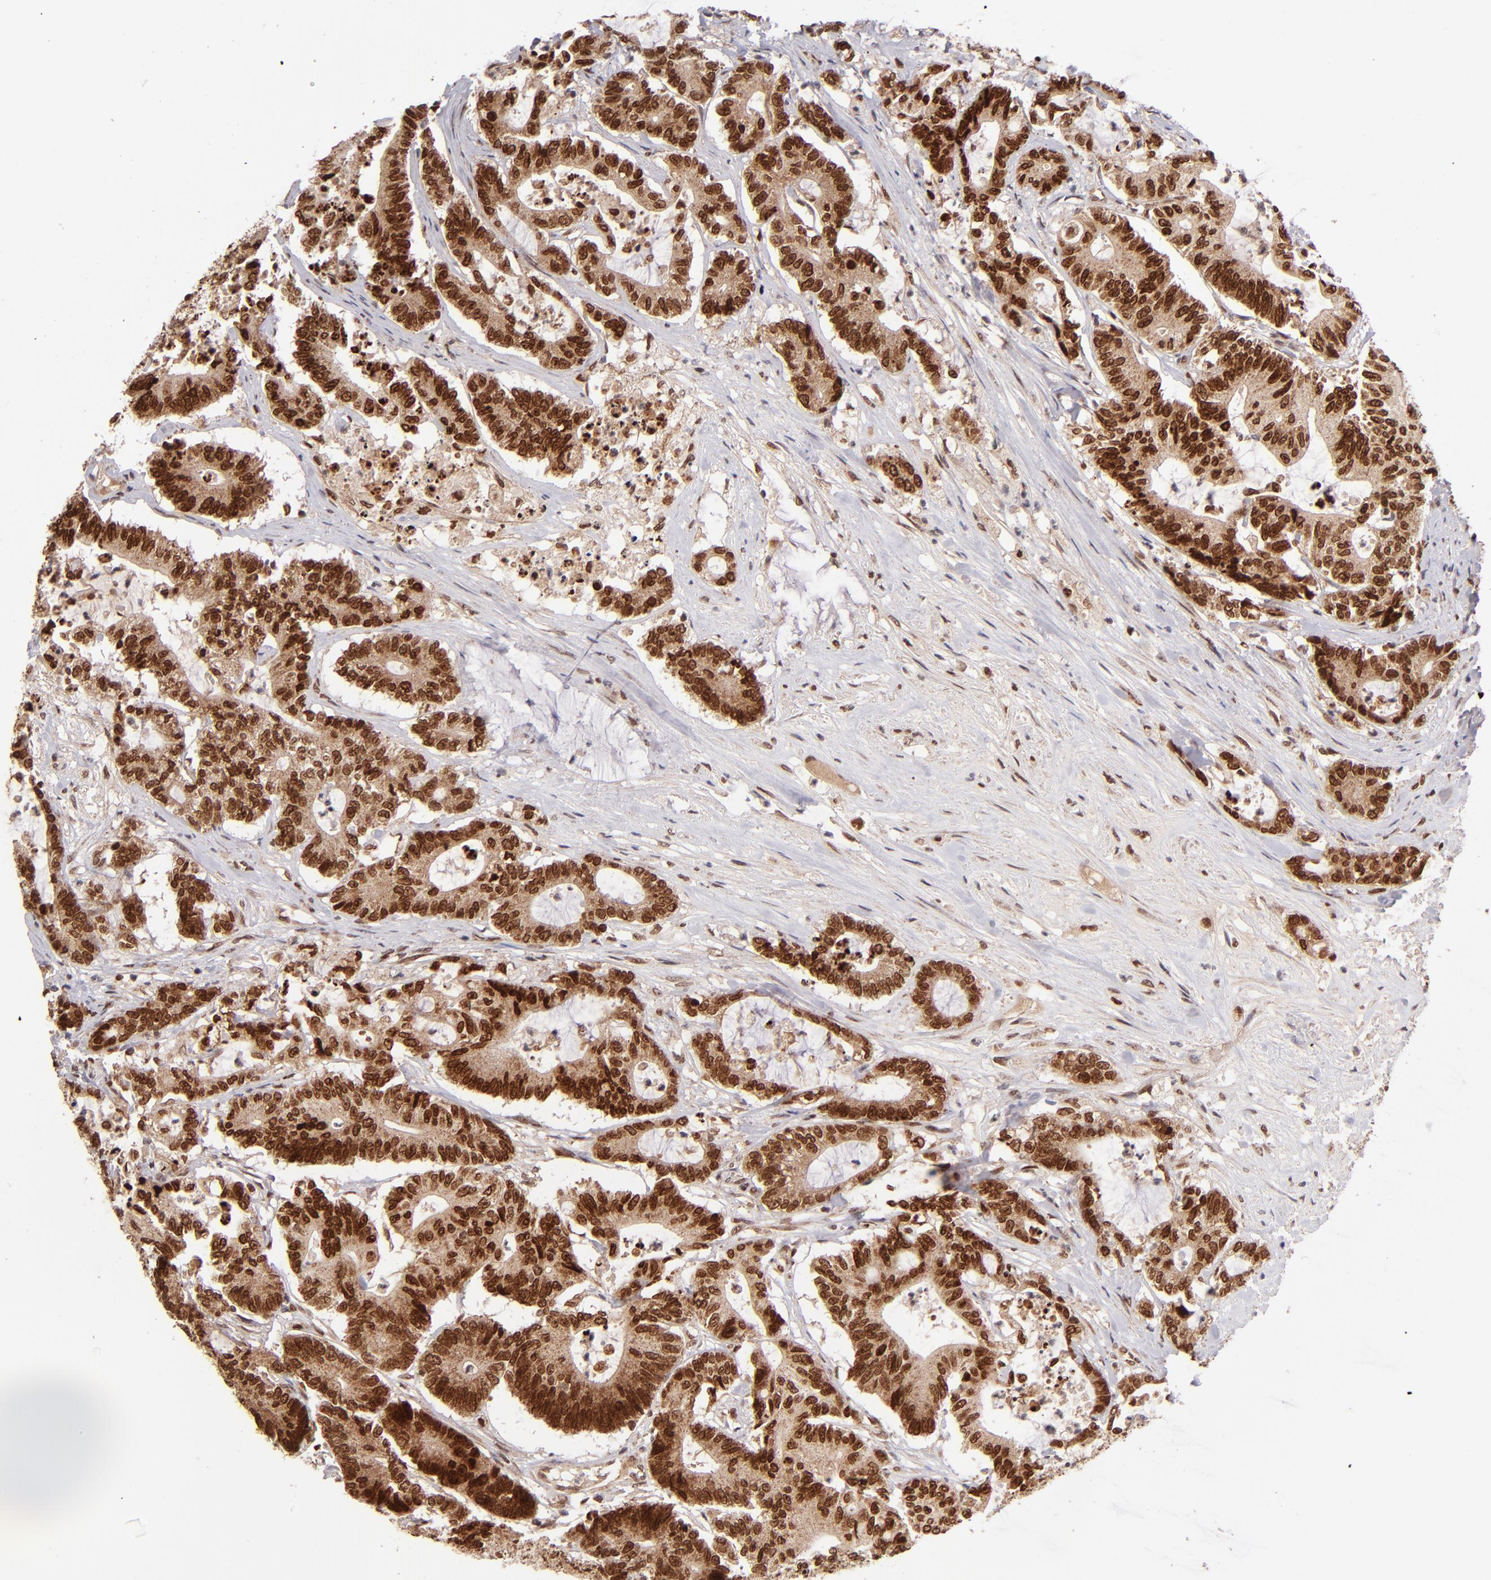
{"staining": {"intensity": "strong", "quantity": ">75%", "location": "cytoplasmic/membranous,nuclear"}, "tissue": "colorectal cancer", "cell_type": "Tumor cells", "image_type": "cancer", "snomed": [{"axis": "morphology", "description": "Adenocarcinoma, NOS"}, {"axis": "topography", "description": "Colon"}], "caption": "Immunohistochemical staining of human colorectal adenocarcinoma exhibits strong cytoplasmic/membranous and nuclear protein staining in approximately >75% of tumor cells. (DAB IHC with brightfield microscopy, high magnification).", "gene": "TOP1MT", "patient": {"sex": "female", "age": 84}}